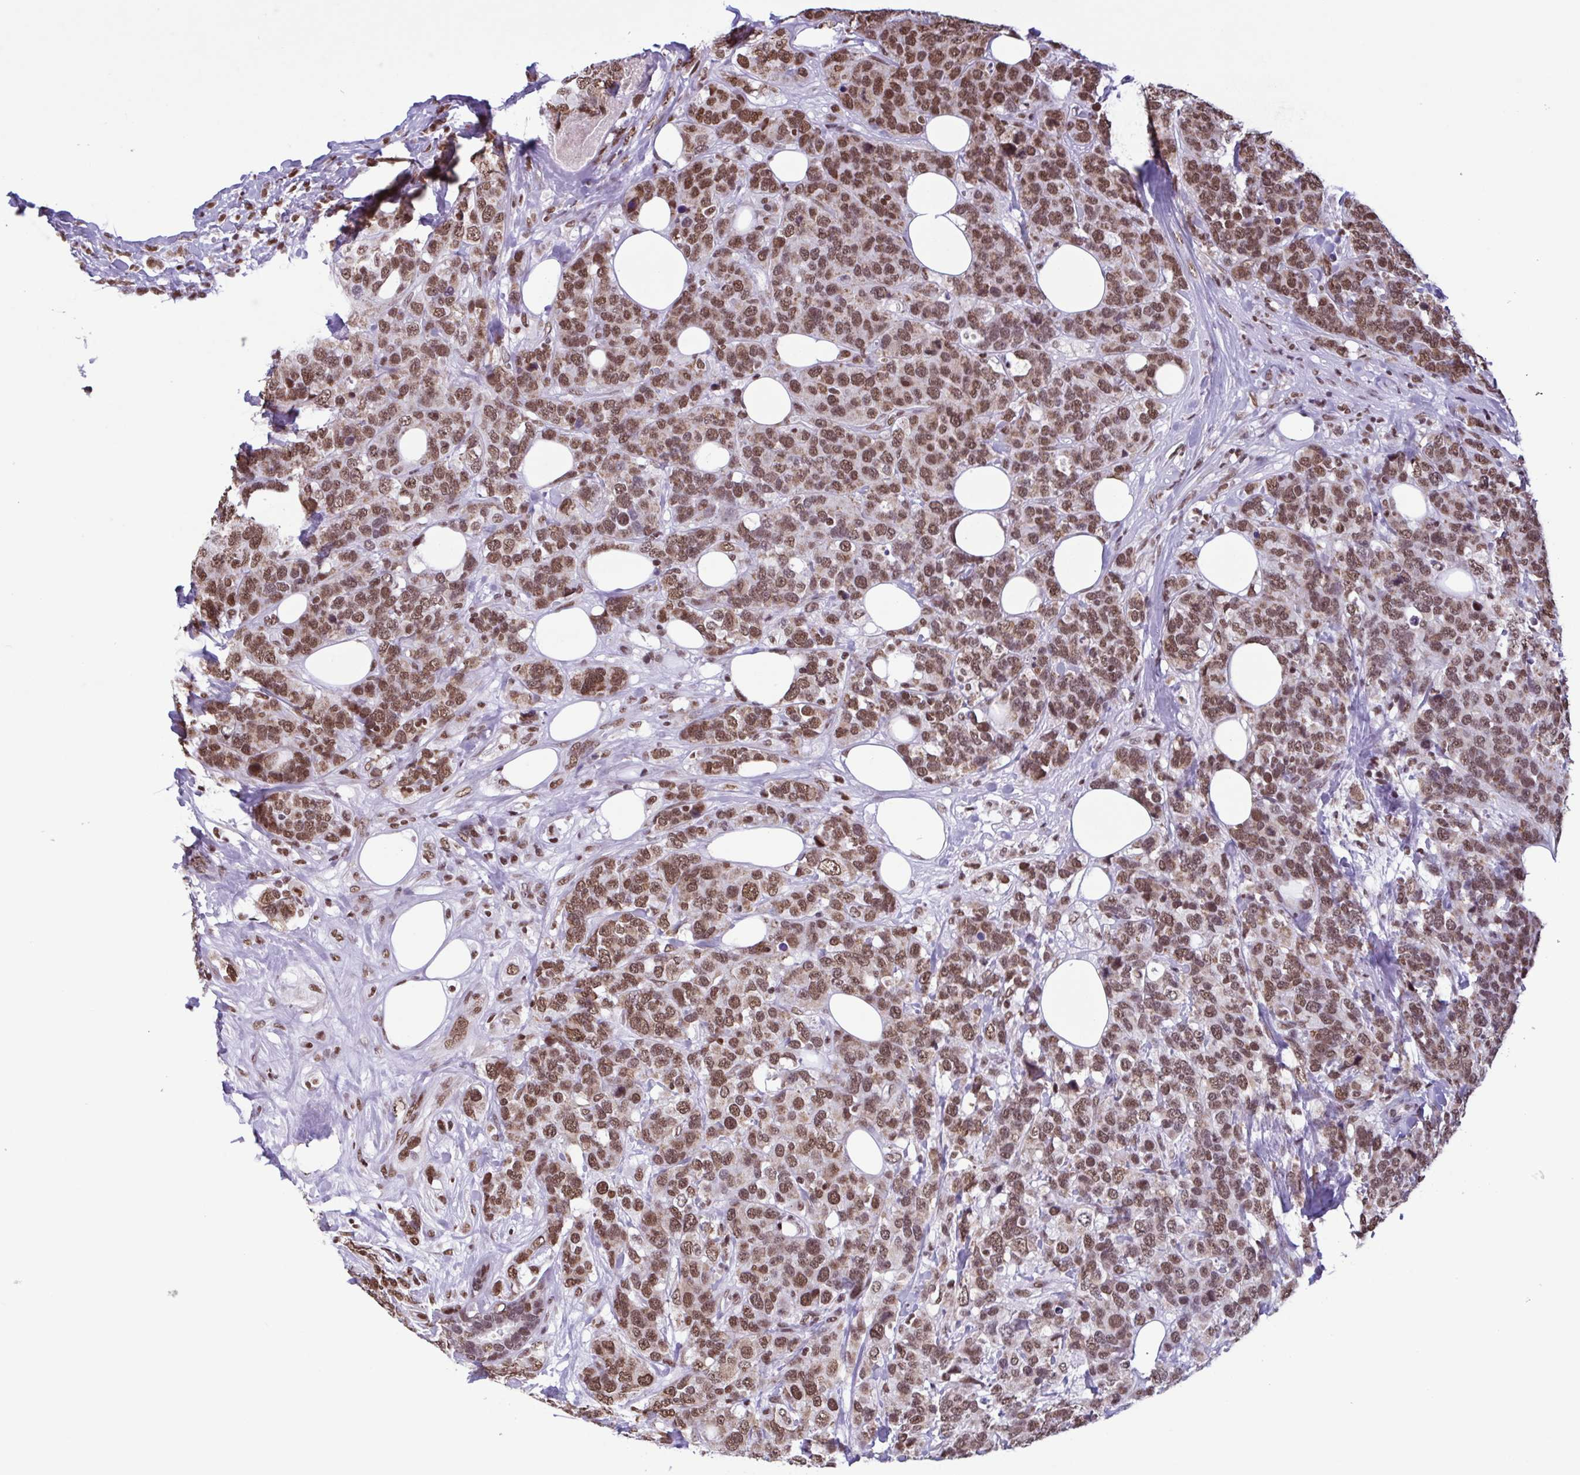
{"staining": {"intensity": "moderate", "quantity": ">75%", "location": "nuclear"}, "tissue": "breast cancer", "cell_type": "Tumor cells", "image_type": "cancer", "snomed": [{"axis": "morphology", "description": "Lobular carcinoma"}, {"axis": "topography", "description": "Breast"}], "caption": "A medium amount of moderate nuclear expression is appreciated in approximately >75% of tumor cells in breast cancer (lobular carcinoma) tissue. (Brightfield microscopy of DAB IHC at high magnification).", "gene": "TIMM21", "patient": {"sex": "female", "age": 59}}